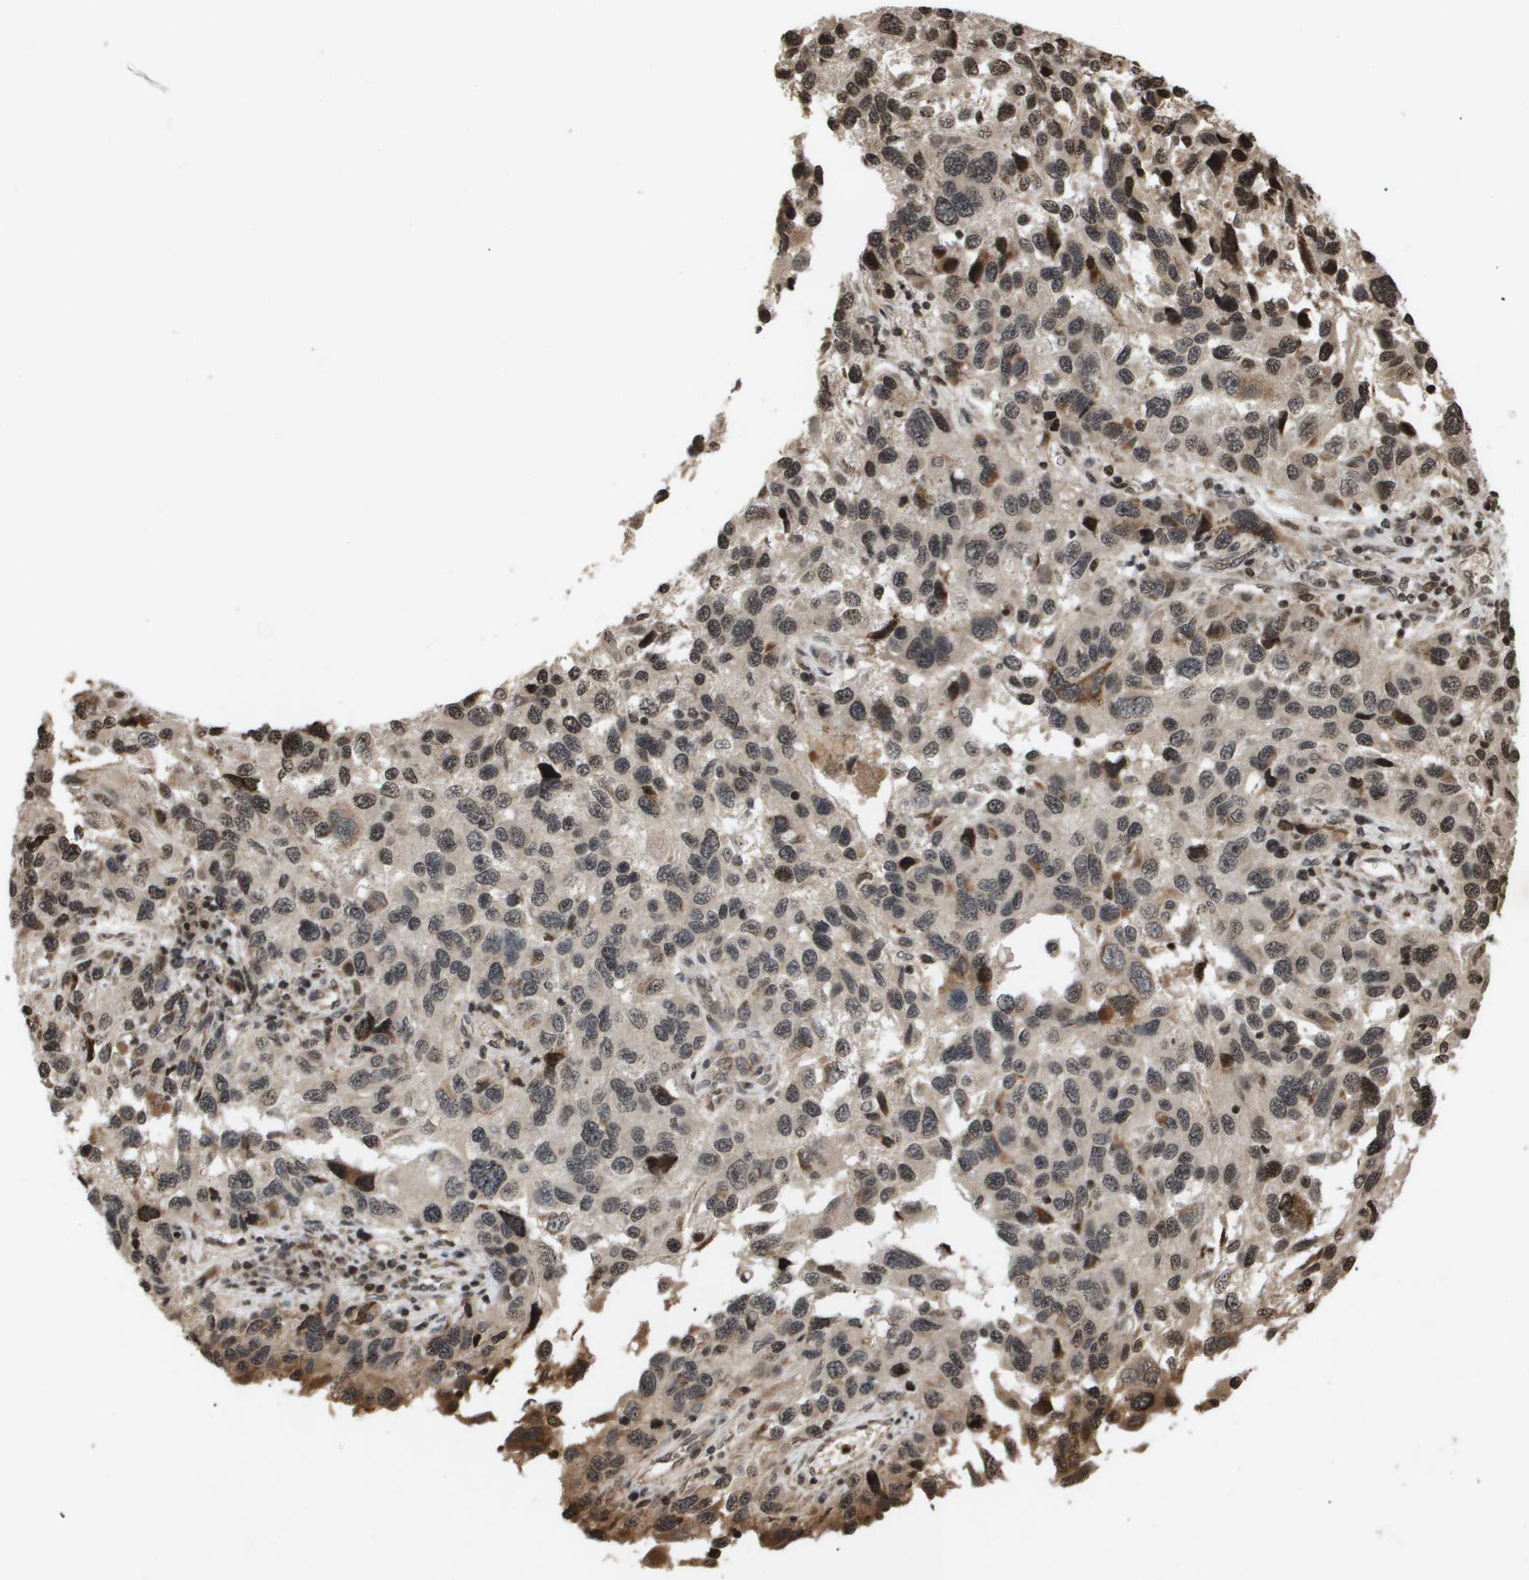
{"staining": {"intensity": "negative", "quantity": "none", "location": "none"}, "tissue": "melanoma", "cell_type": "Tumor cells", "image_type": "cancer", "snomed": [{"axis": "morphology", "description": "Malignant melanoma, NOS"}, {"axis": "topography", "description": "Skin"}], "caption": "A micrograph of melanoma stained for a protein reveals no brown staining in tumor cells.", "gene": "HSPA6", "patient": {"sex": "male", "age": 53}}